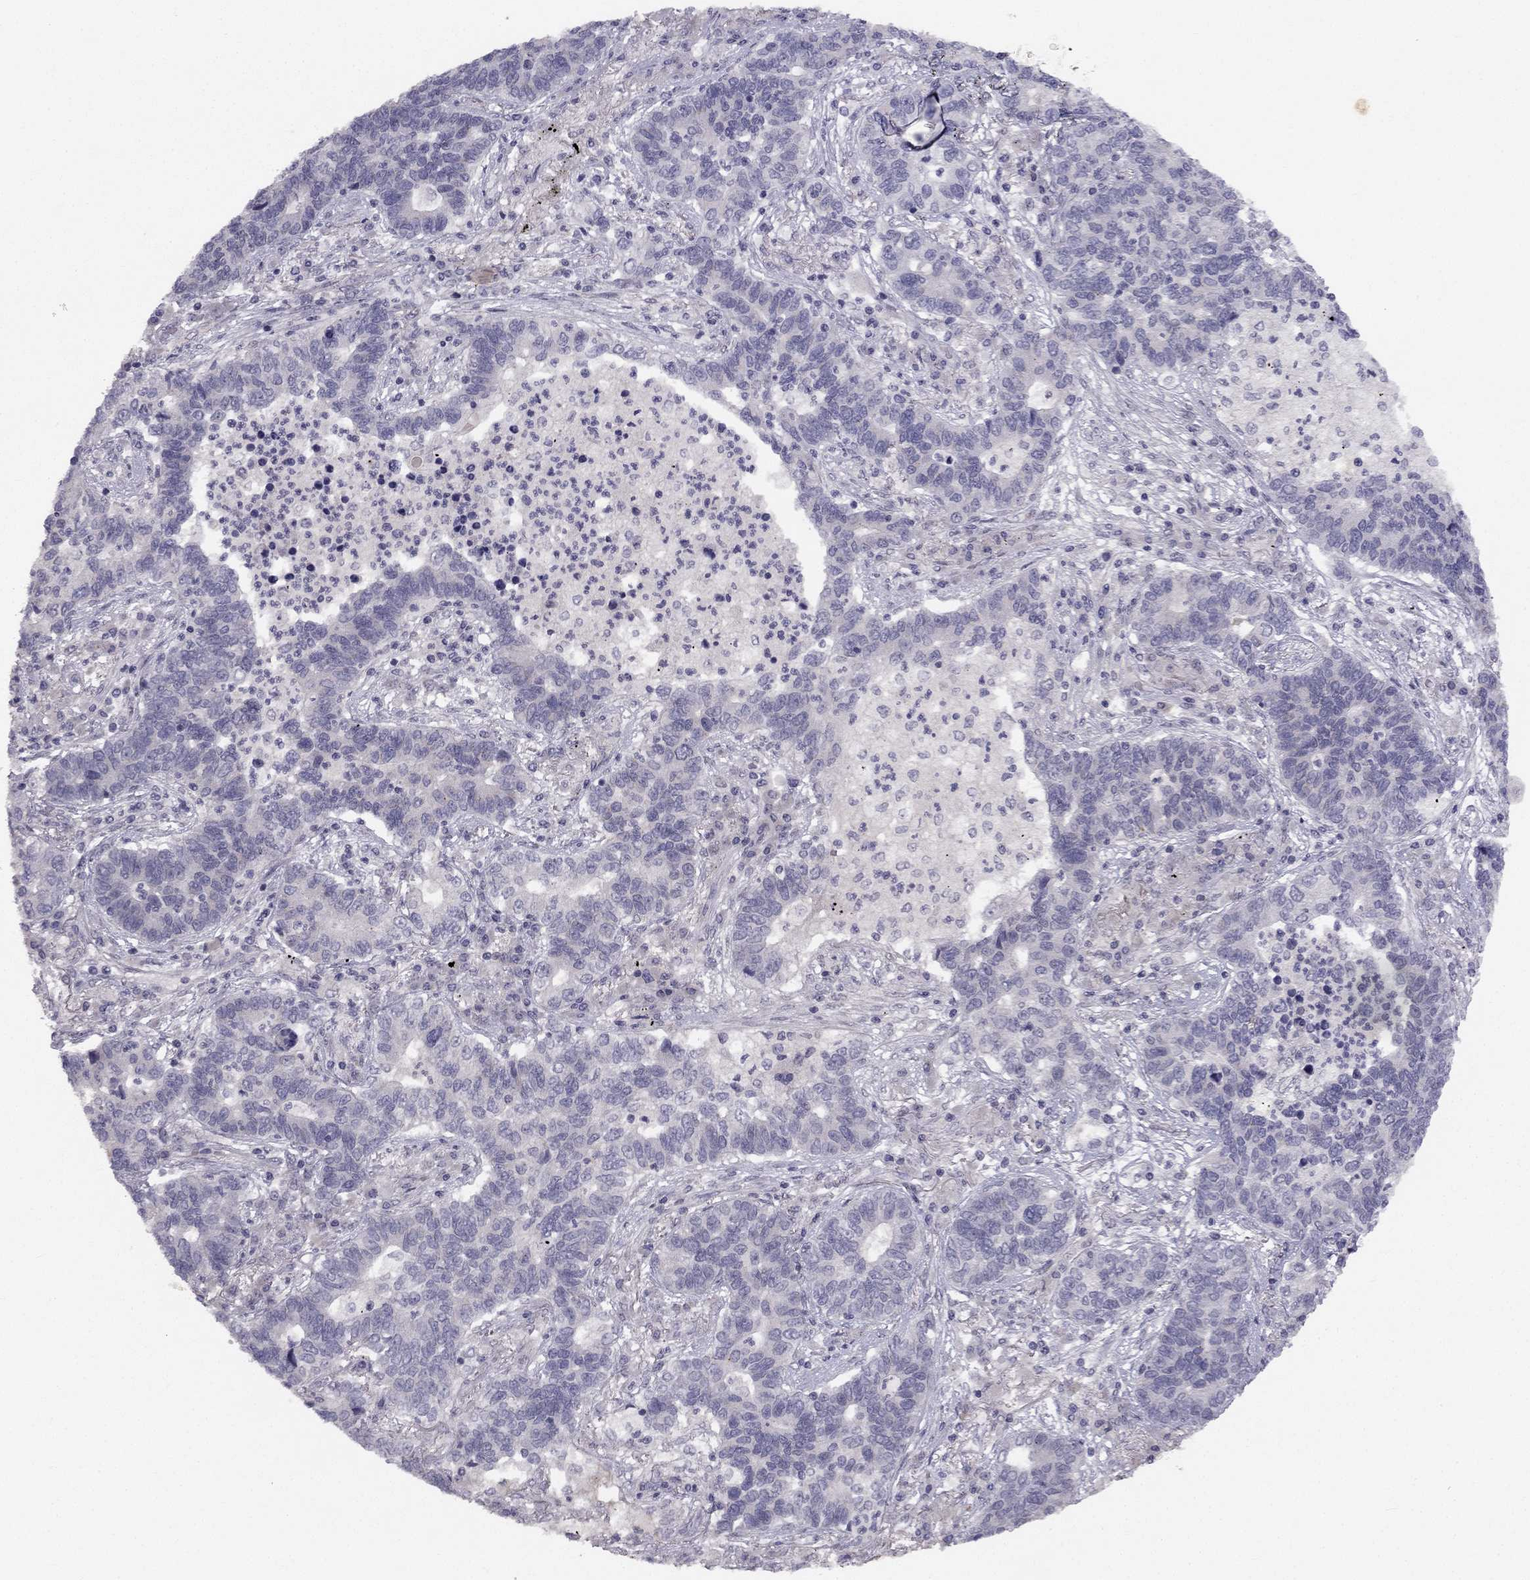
{"staining": {"intensity": "negative", "quantity": "none", "location": "none"}, "tissue": "lung cancer", "cell_type": "Tumor cells", "image_type": "cancer", "snomed": [{"axis": "morphology", "description": "Adenocarcinoma, NOS"}, {"axis": "topography", "description": "Lung"}], "caption": "IHC of human lung cancer shows no expression in tumor cells. (DAB immunohistochemistry visualized using brightfield microscopy, high magnification).", "gene": "TRPS1", "patient": {"sex": "female", "age": 57}}